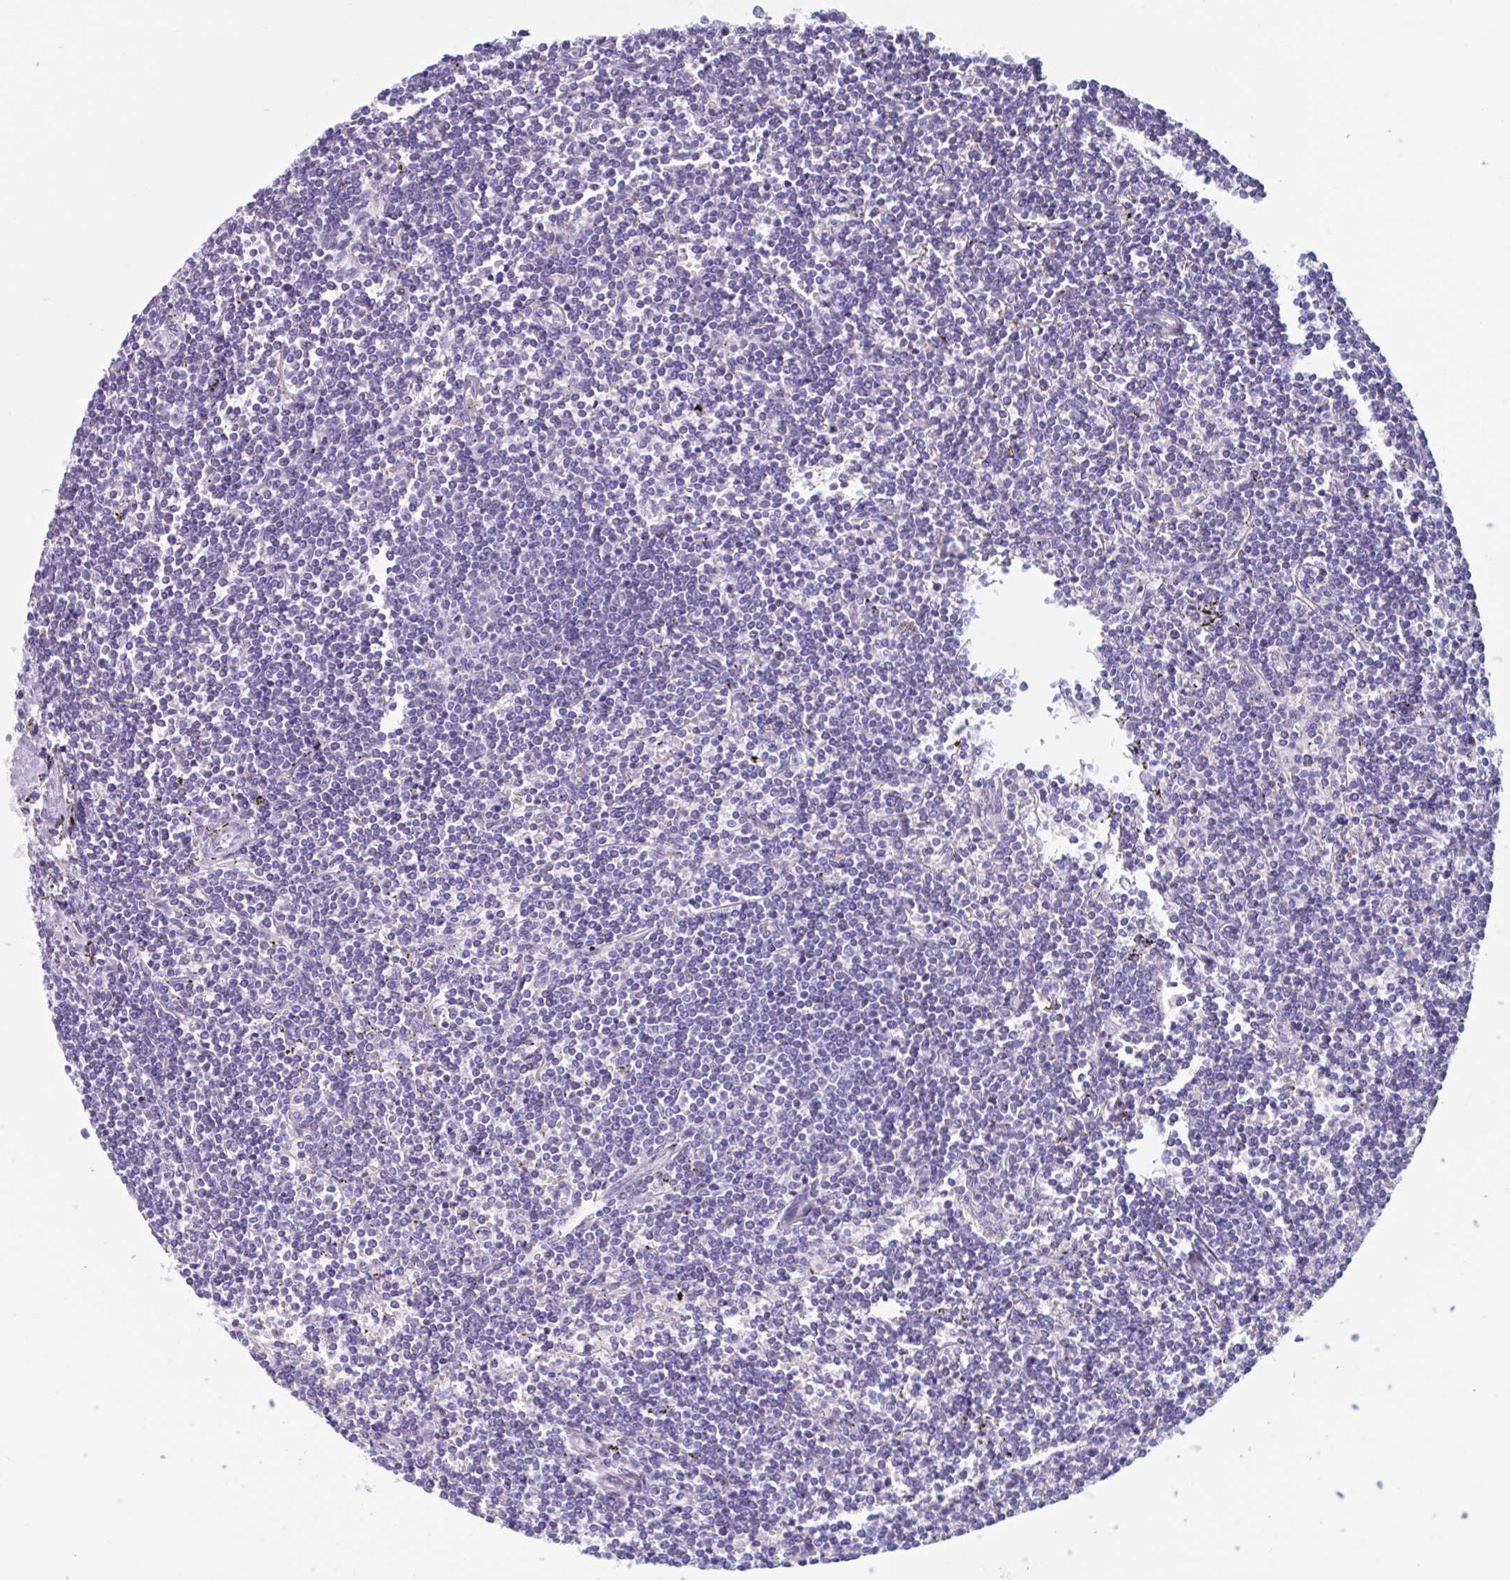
{"staining": {"intensity": "negative", "quantity": "none", "location": "none"}, "tissue": "lymphoma", "cell_type": "Tumor cells", "image_type": "cancer", "snomed": [{"axis": "morphology", "description": "Malignant lymphoma, non-Hodgkin's type, Low grade"}, {"axis": "topography", "description": "Spleen"}], "caption": "The photomicrograph demonstrates no significant expression in tumor cells of lymphoma.", "gene": "USP35", "patient": {"sex": "male", "age": 78}}